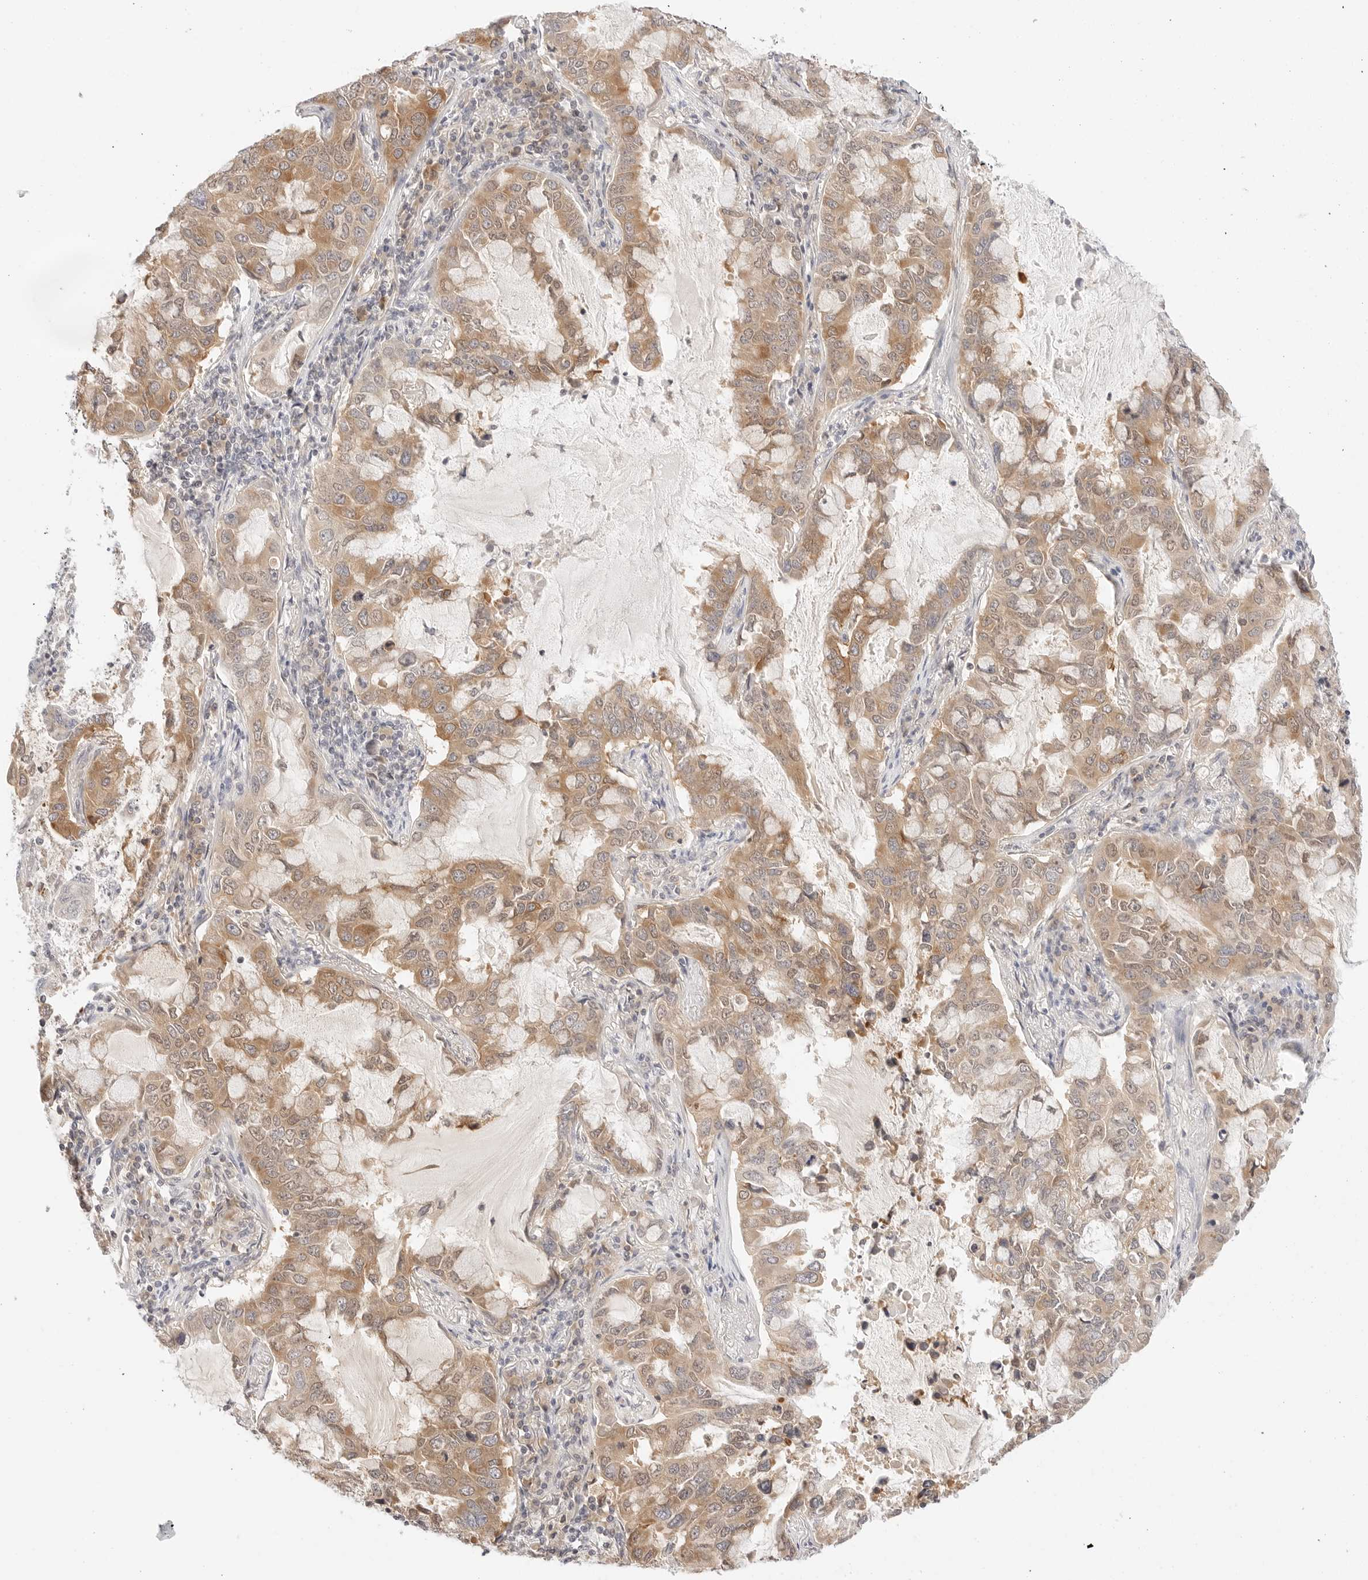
{"staining": {"intensity": "moderate", "quantity": ">75%", "location": "cytoplasmic/membranous"}, "tissue": "lung cancer", "cell_type": "Tumor cells", "image_type": "cancer", "snomed": [{"axis": "morphology", "description": "Adenocarcinoma, NOS"}, {"axis": "topography", "description": "Lung"}], "caption": "Moderate cytoplasmic/membranous protein staining is identified in about >75% of tumor cells in lung adenocarcinoma. (Brightfield microscopy of DAB IHC at high magnification).", "gene": "ERO1B", "patient": {"sex": "male", "age": 64}}